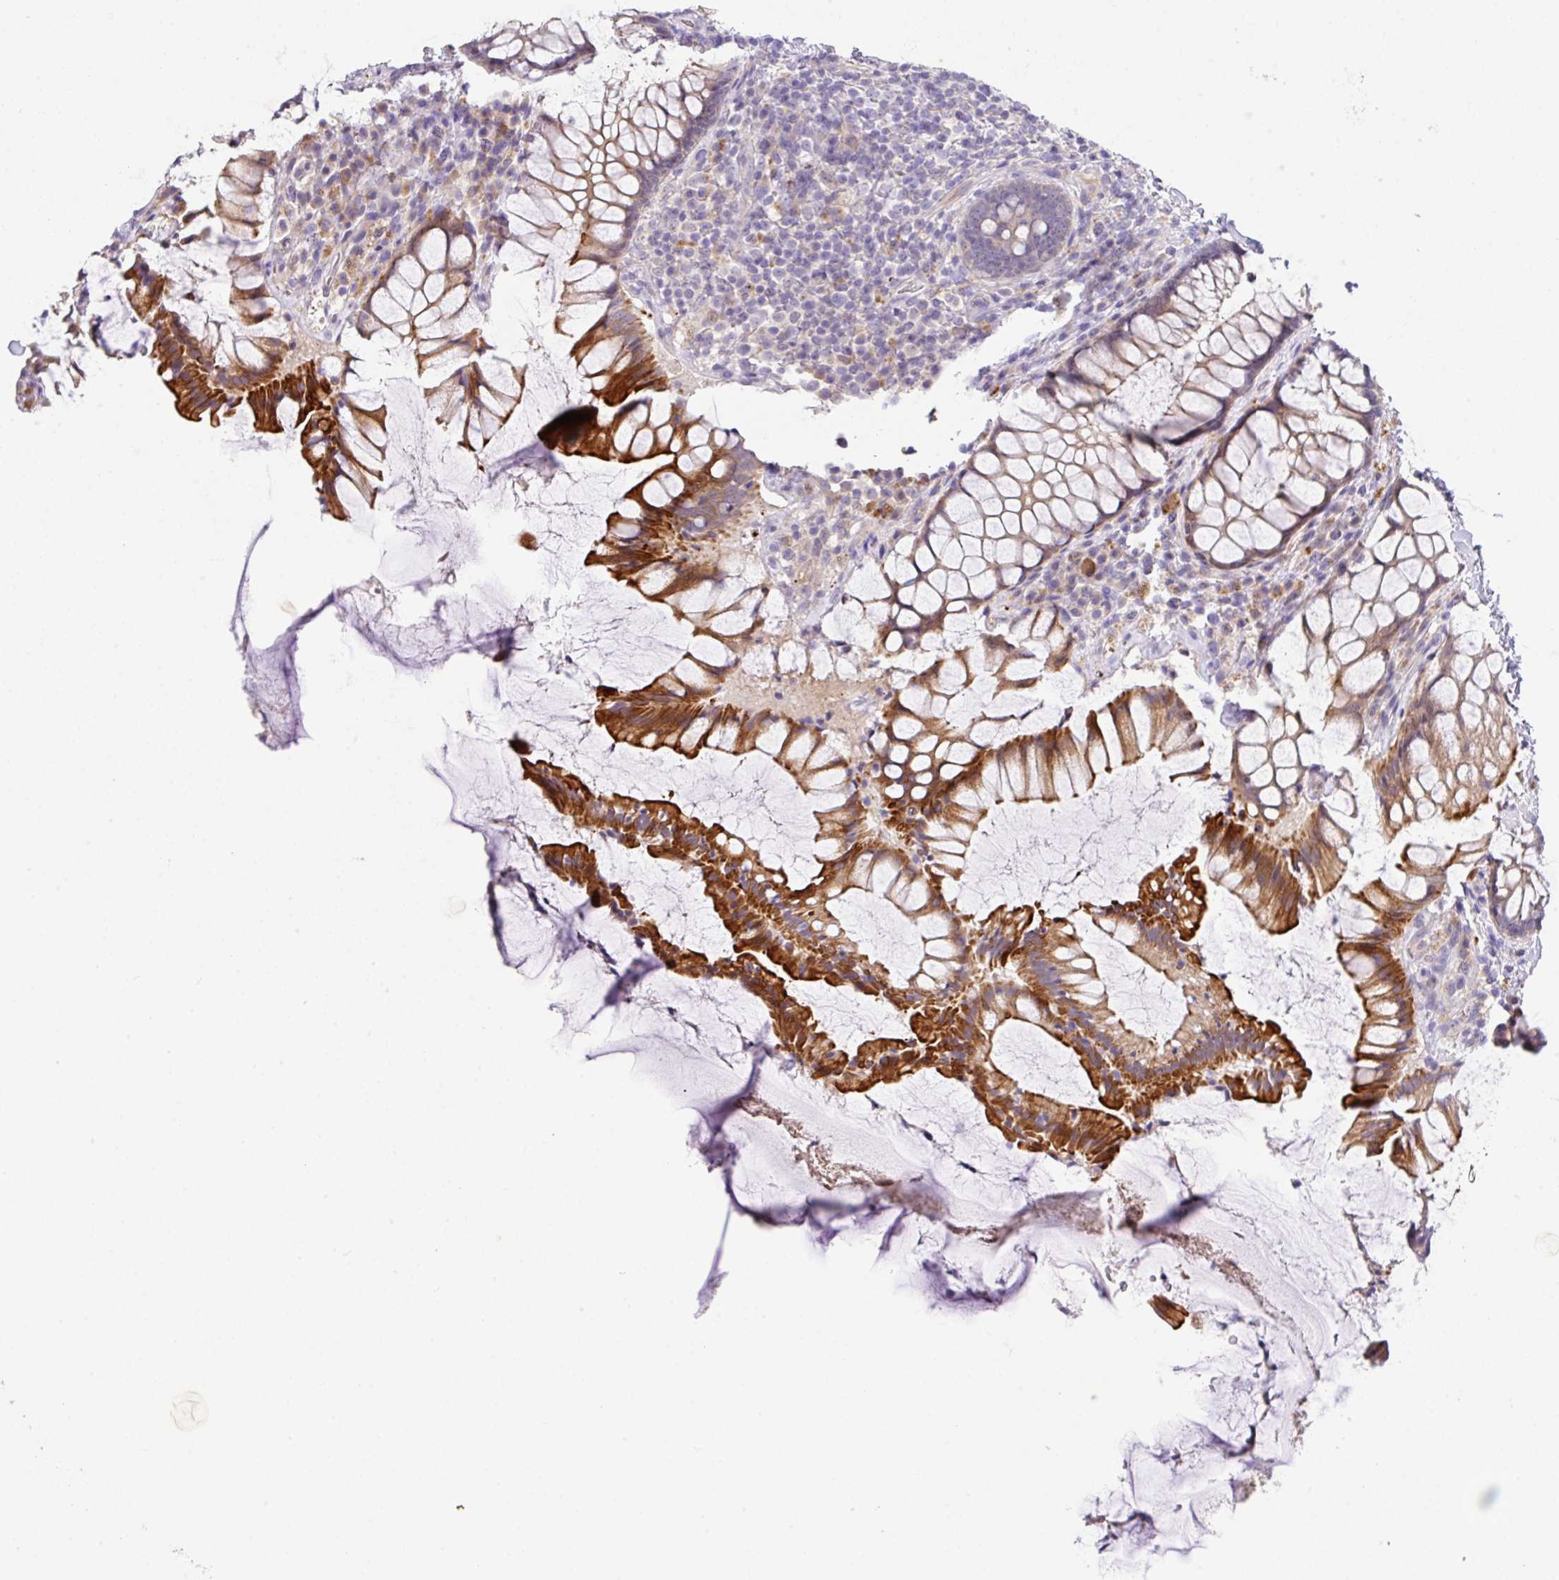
{"staining": {"intensity": "strong", "quantity": "25%-75%", "location": "cytoplasmic/membranous"}, "tissue": "rectum", "cell_type": "Glandular cells", "image_type": "normal", "snomed": [{"axis": "morphology", "description": "Normal tissue, NOS"}, {"axis": "topography", "description": "Rectum"}], "caption": "A brown stain highlights strong cytoplasmic/membranous staining of a protein in glandular cells of normal human rectum.", "gene": "EPN3", "patient": {"sex": "female", "age": 58}}